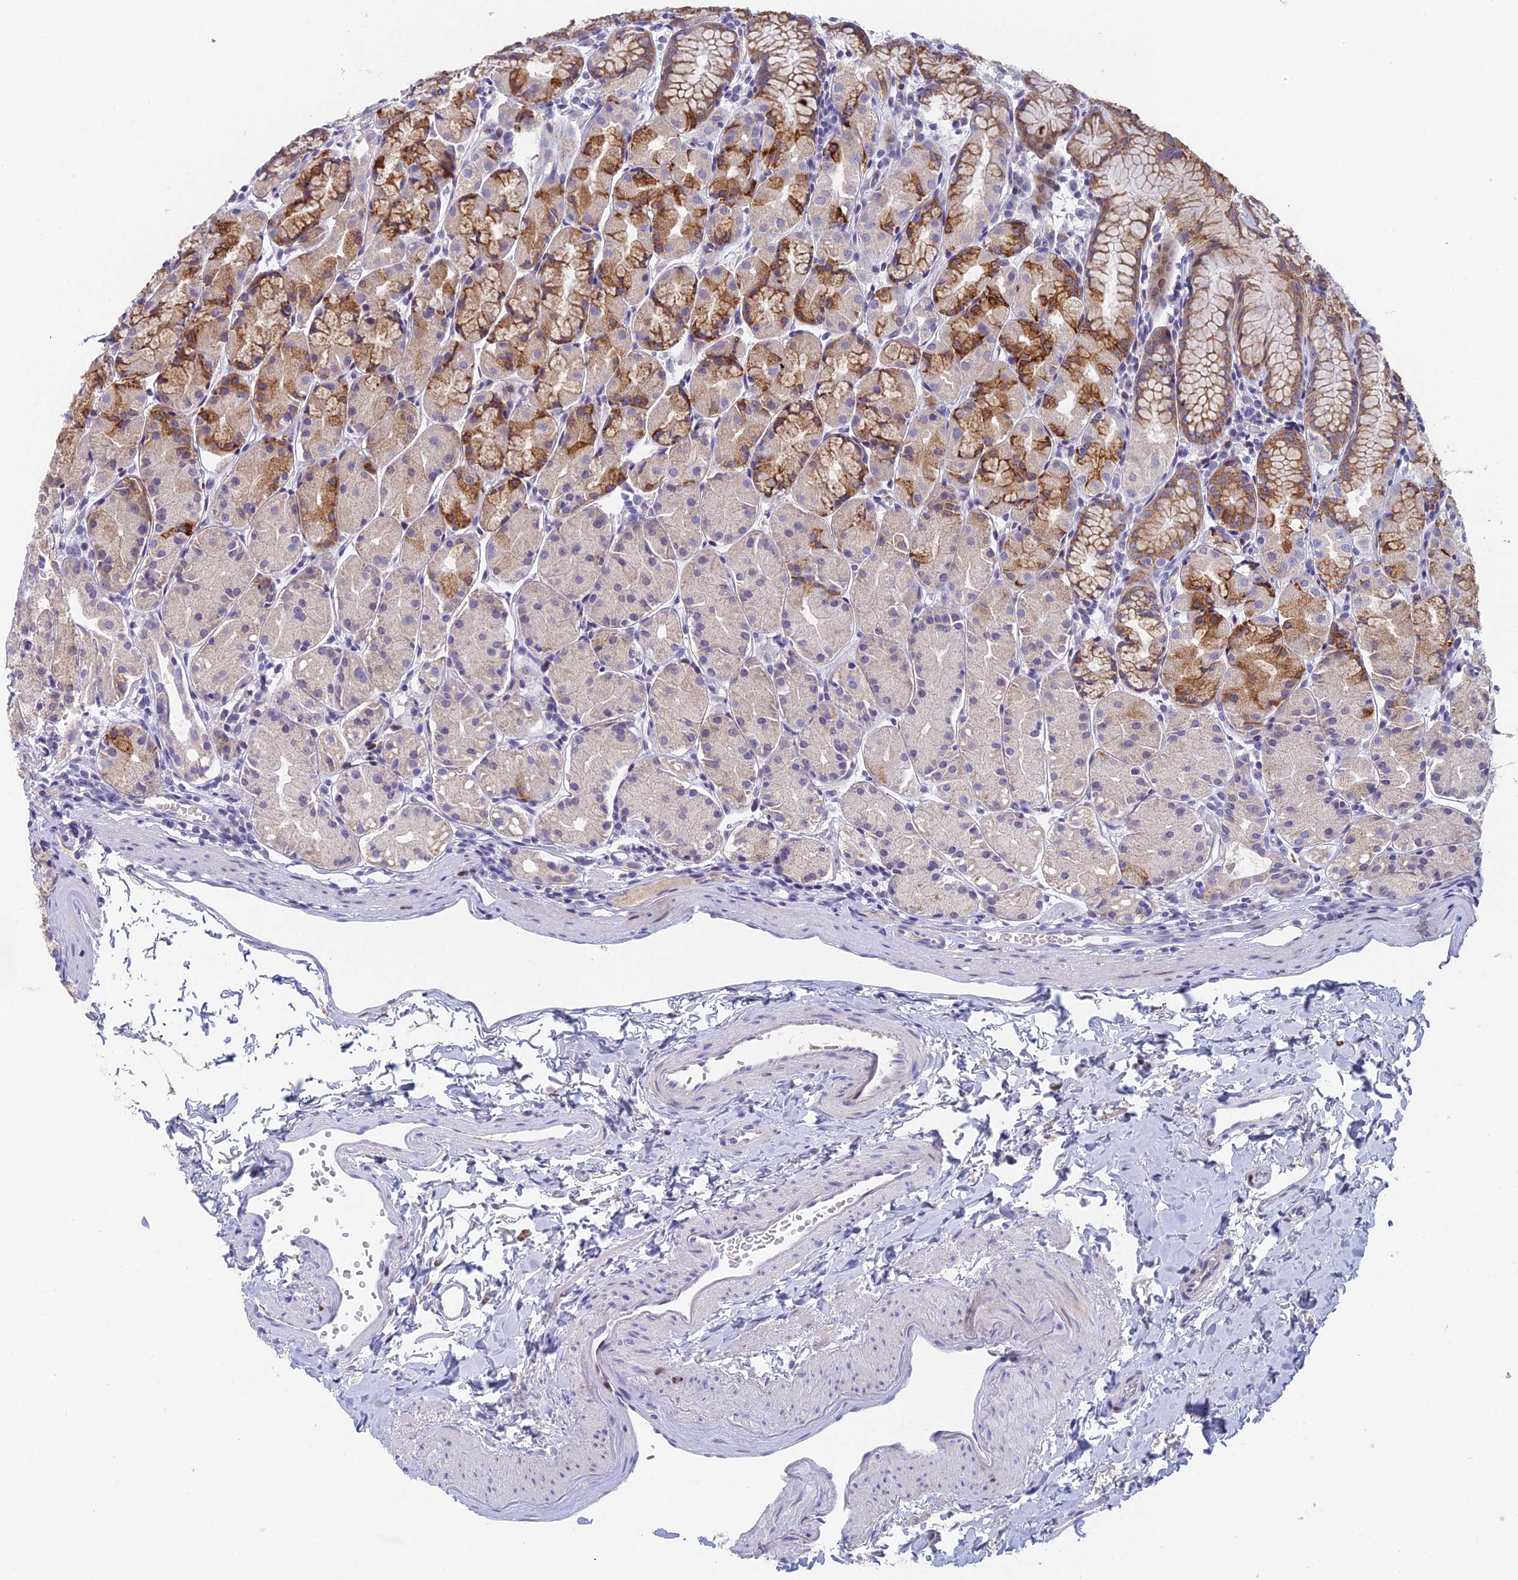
{"staining": {"intensity": "strong", "quantity": "25%-75%", "location": "cytoplasmic/membranous"}, "tissue": "stomach", "cell_type": "Glandular cells", "image_type": "normal", "snomed": [{"axis": "morphology", "description": "Normal tissue, NOS"}, {"axis": "topography", "description": "Stomach, upper"}], "caption": "IHC of unremarkable stomach exhibits high levels of strong cytoplasmic/membranous positivity in about 25%-75% of glandular cells.", "gene": "REXO5", "patient": {"sex": "male", "age": 47}}